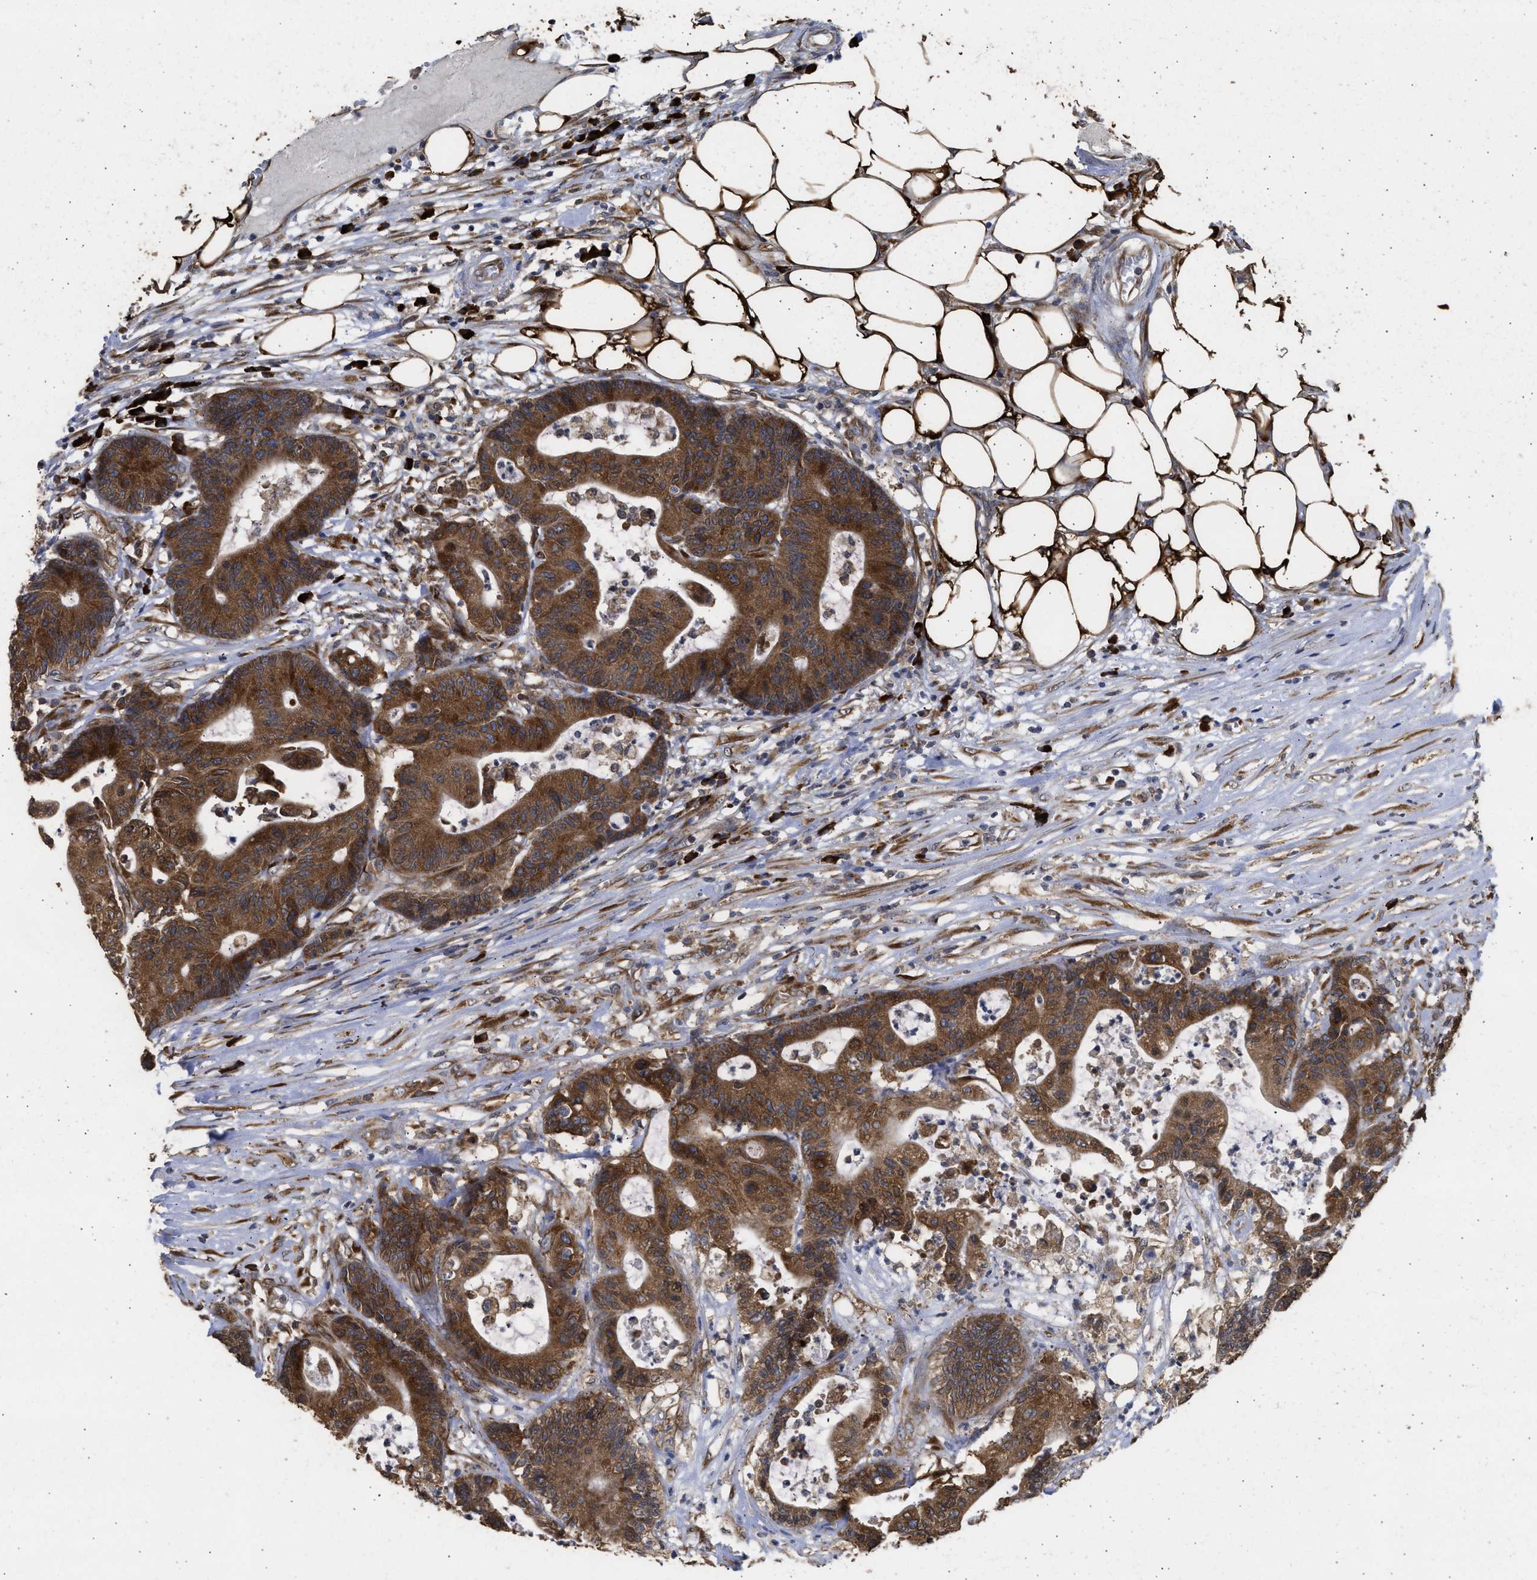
{"staining": {"intensity": "strong", "quantity": ">75%", "location": "cytoplasmic/membranous"}, "tissue": "colorectal cancer", "cell_type": "Tumor cells", "image_type": "cancer", "snomed": [{"axis": "morphology", "description": "Adenocarcinoma, NOS"}, {"axis": "topography", "description": "Colon"}], "caption": "An image showing strong cytoplasmic/membranous positivity in about >75% of tumor cells in colorectal adenocarcinoma, as visualized by brown immunohistochemical staining.", "gene": "DNAJC1", "patient": {"sex": "female", "age": 84}}